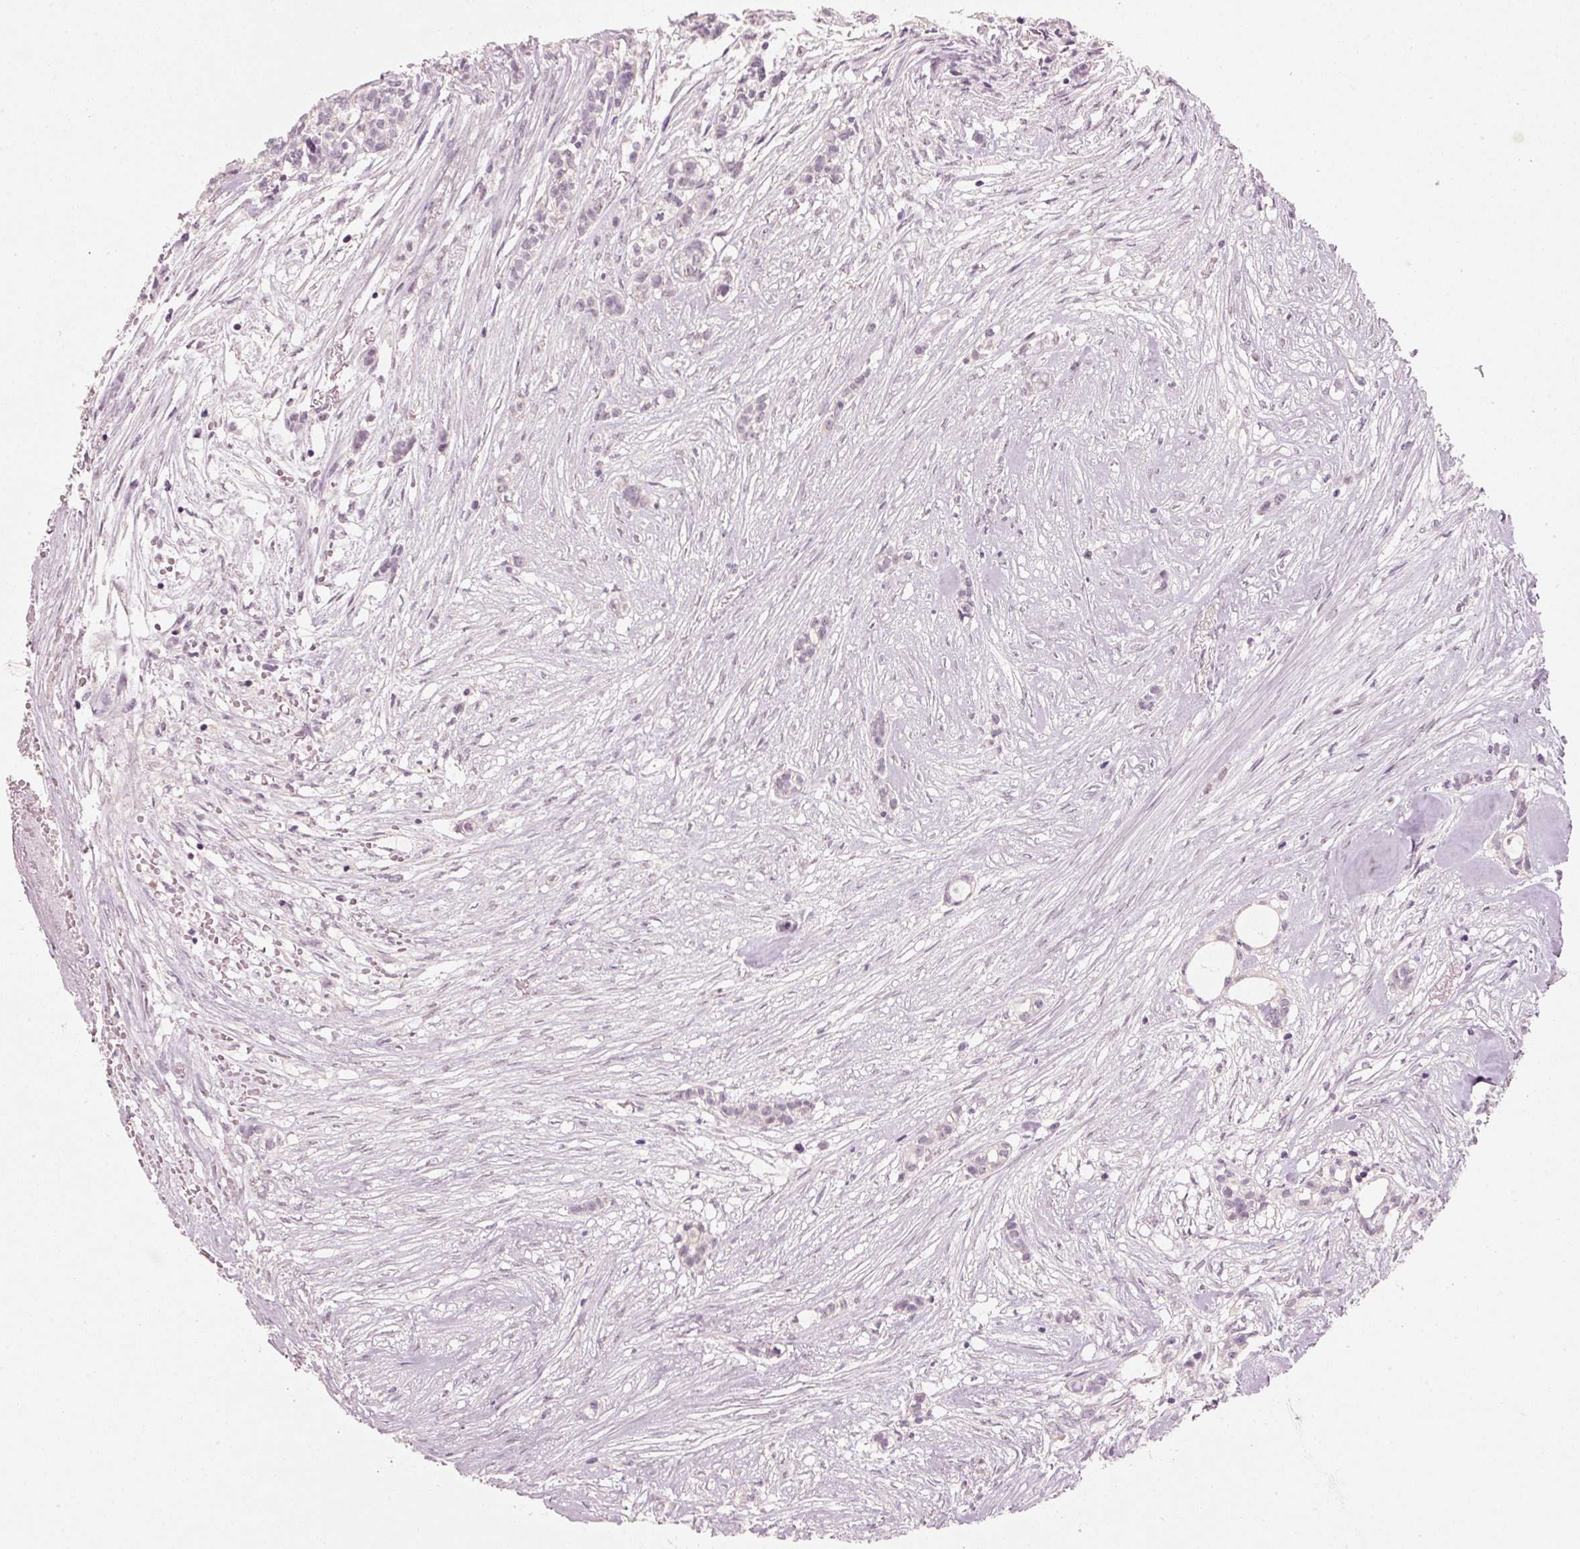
{"staining": {"intensity": "negative", "quantity": "none", "location": "none"}, "tissue": "head and neck cancer", "cell_type": "Tumor cells", "image_type": "cancer", "snomed": [{"axis": "morphology", "description": "Adenocarcinoma, NOS"}, {"axis": "topography", "description": "Head-Neck"}], "caption": "This photomicrograph is of adenocarcinoma (head and neck) stained with immunohistochemistry (IHC) to label a protein in brown with the nuclei are counter-stained blue. There is no staining in tumor cells. (Brightfield microscopy of DAB immunohistochemistry at high magnification).", "gene": "STEAP1", "patient": {"sex": "male", "age": 81}}